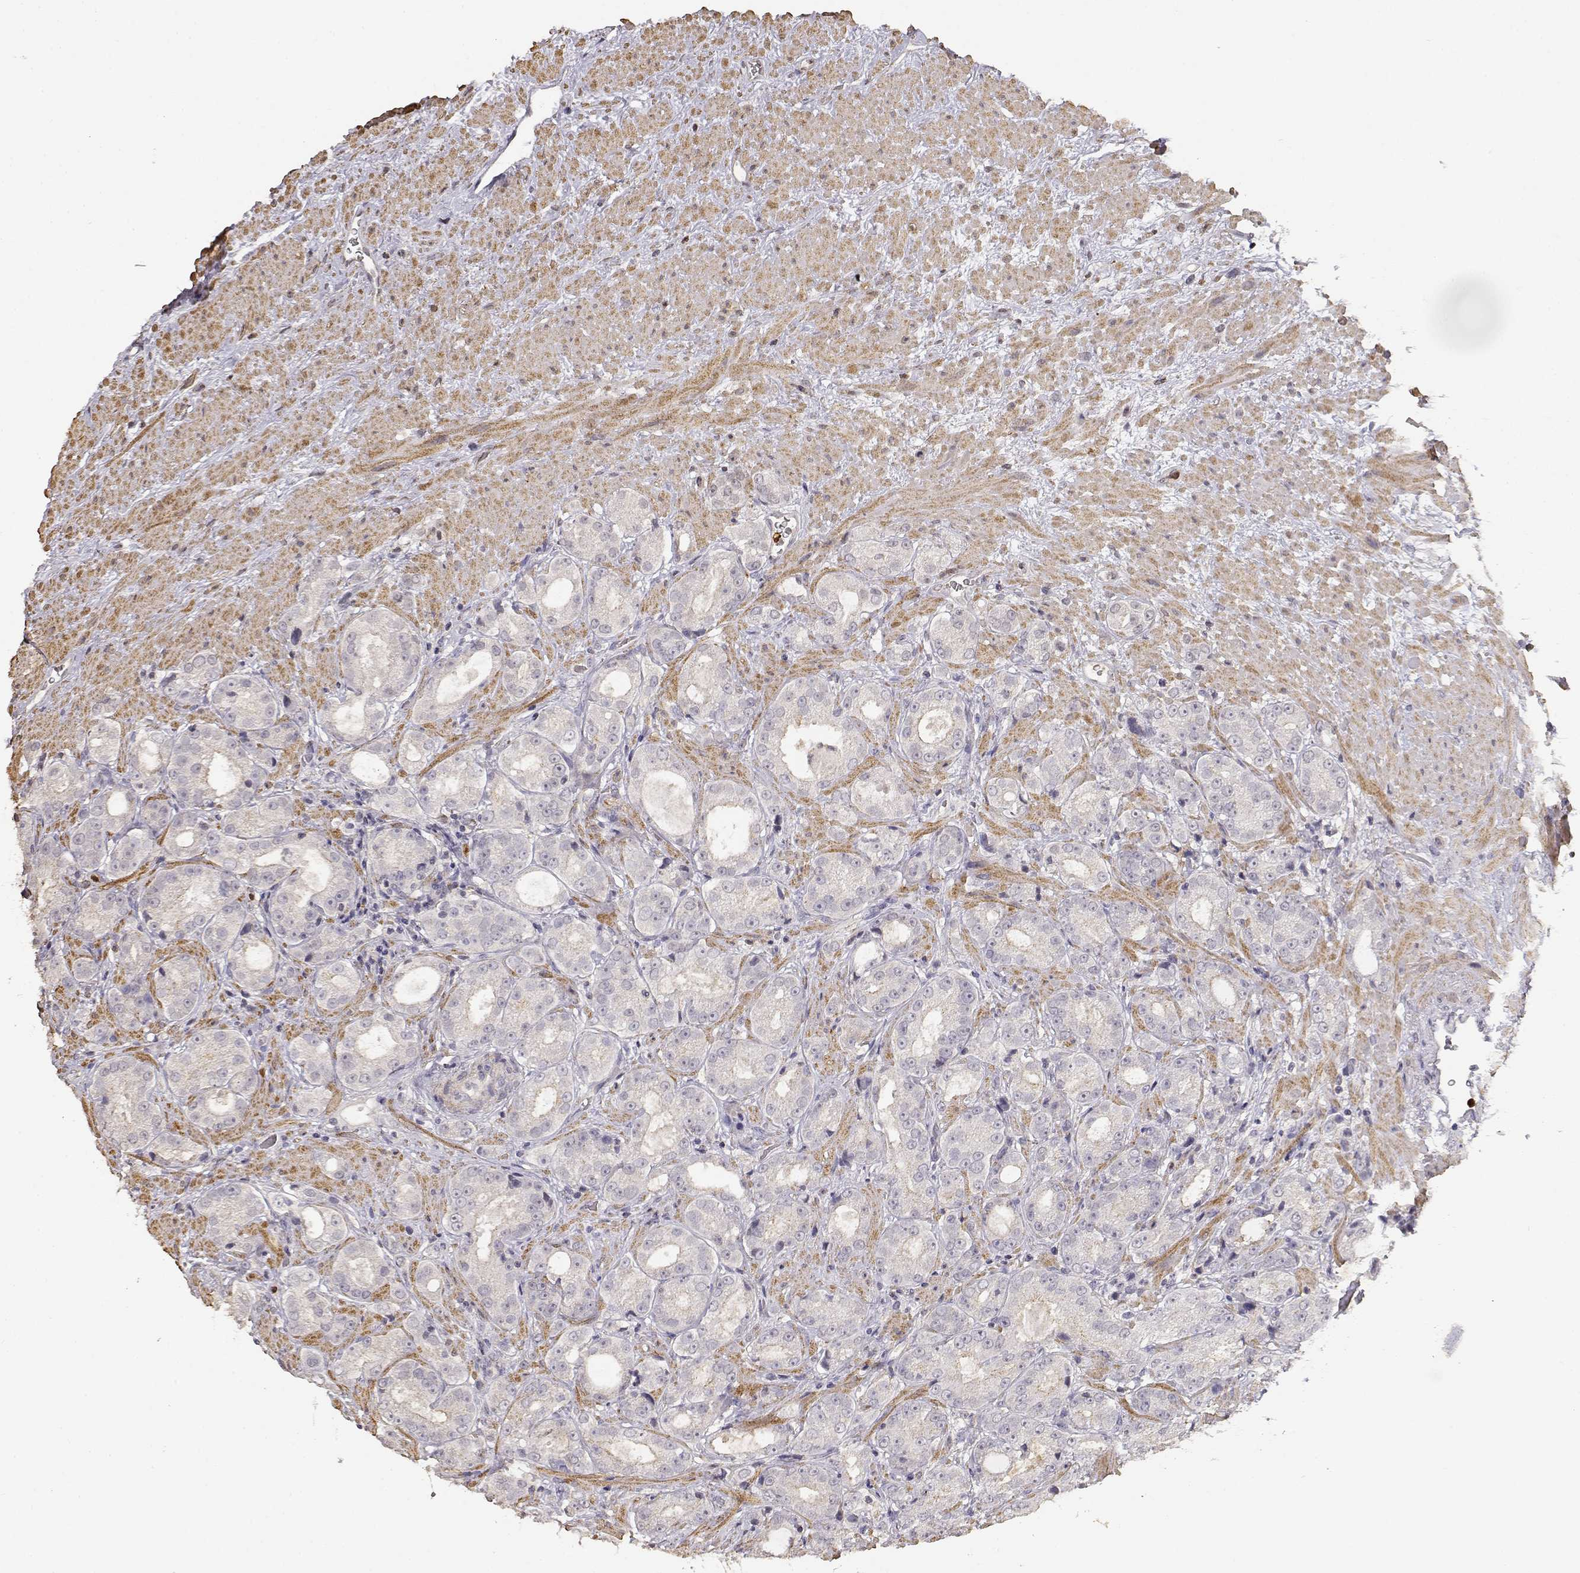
{"staining": {"intensity": "negative", "quantity": "none", "location": "none"}, "tissue": "prostate cancer", "cell_type": "Tumor cells", "image_type": "cancer", "snomed": [{"axis": "morphology", "description": "Normal tissue, NOS"}, {"axis": "morphology", "description": "Adenocarcinoma, High grade"}, {"axis": "topography", "description": "Prostate"}], "caption": "Tumor cells show no significant expression in prostate cancer (high-grade adenocarcinoma). (Stains: DAB IHC with hematoxylin counter stain, Microscopy: brightfield microscopy at high magnification).", "gene": "TNFRSF10C", "patient": {"sex": "male", "age": 83}}